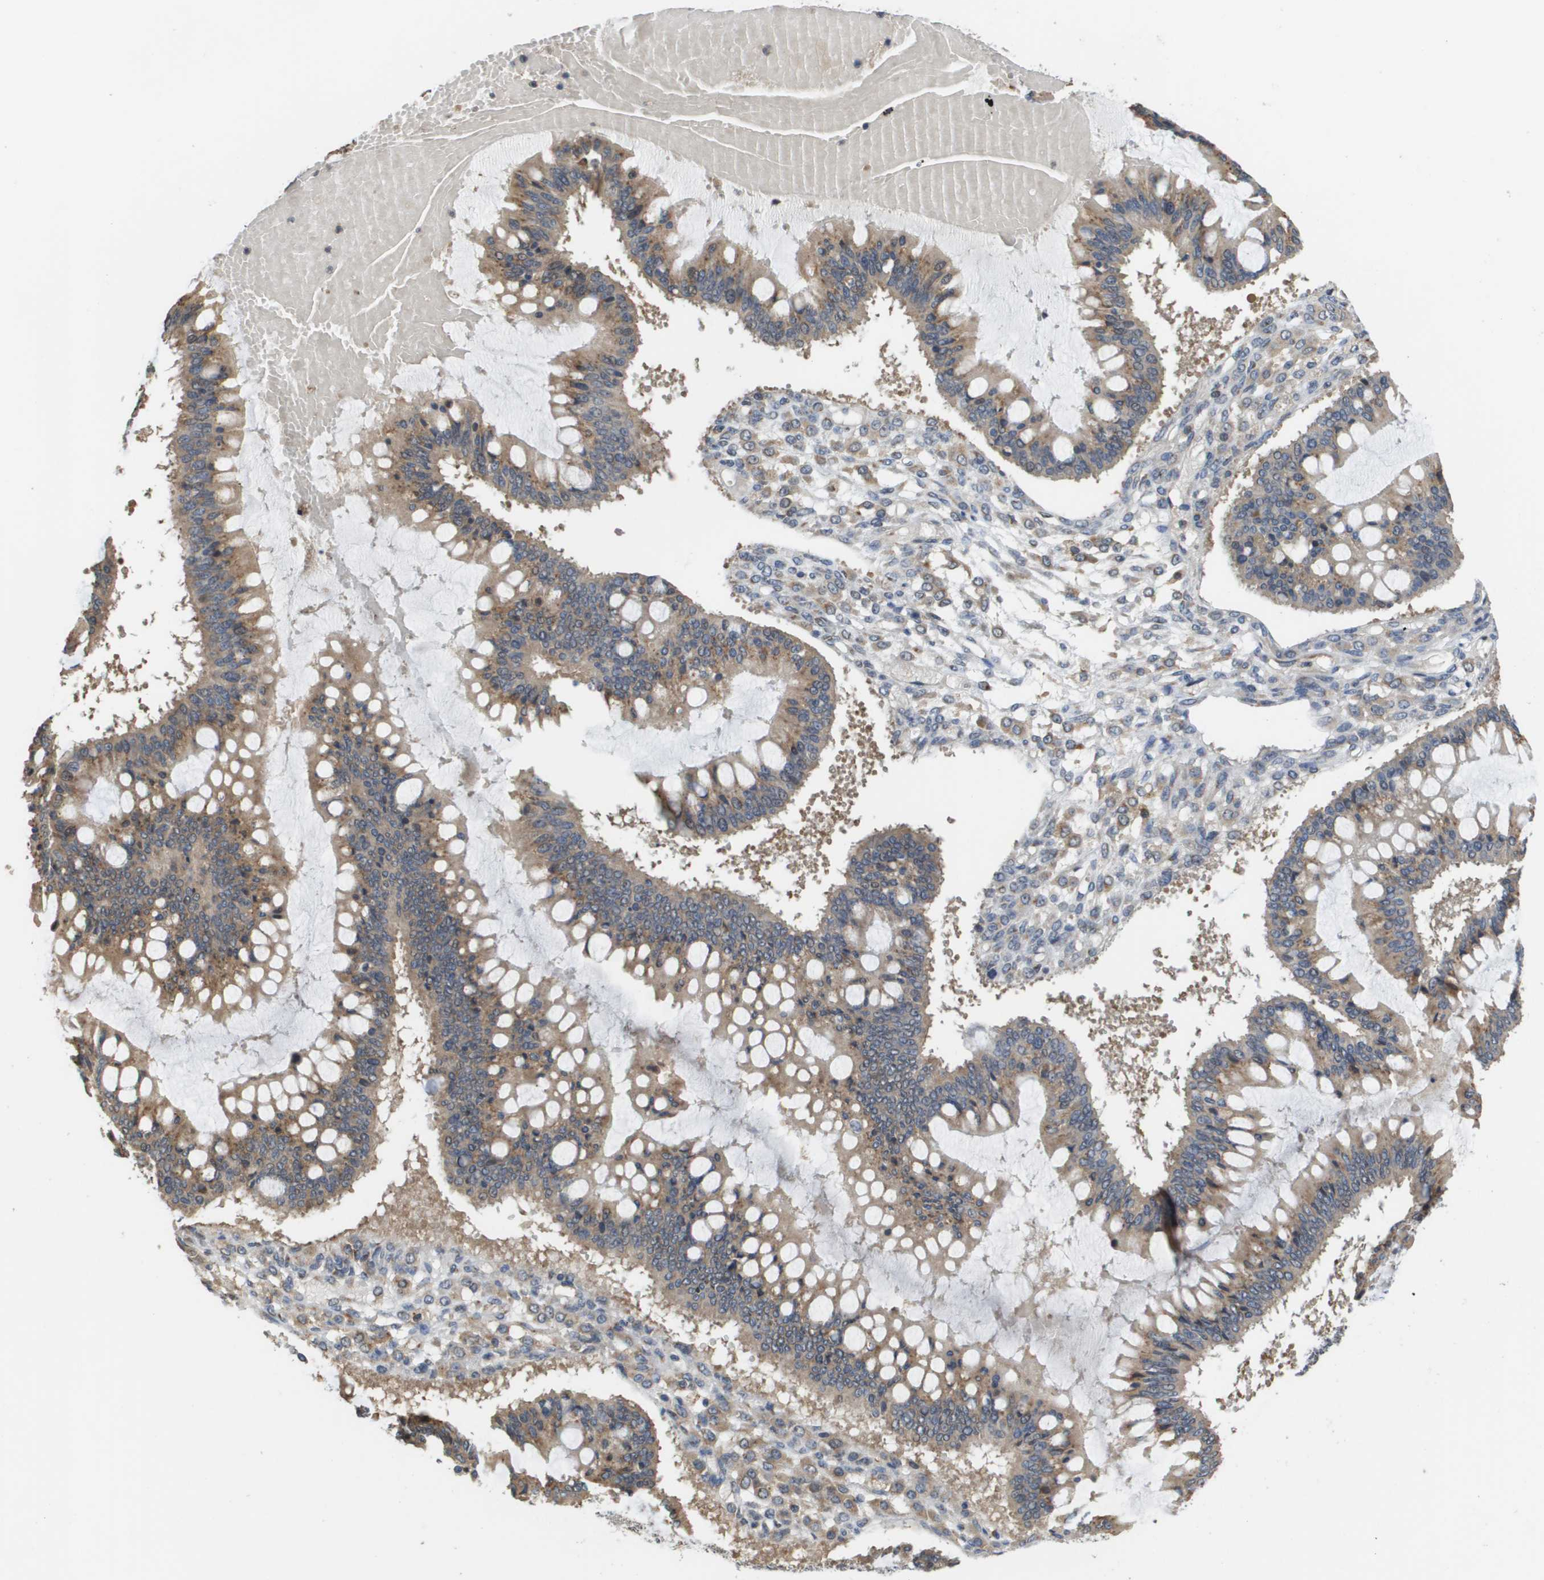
{"staining": {"intensity": "moderate", "quantity": ">75%", "location": "cytoplasmic/membranous"}, "tissue": "ovarian cancer", "cell_type": "Tumor cells", "image_type": "cancer", "snomed": [{"axis": "morphology", "description": "Cystadenocarcinoma, mucinous, NOS"}, {"axis": "topography", "description": "Ovary"}], "caption": "DAB immunohistochemical staining of ovarian cancer (mucinous cystadenocarcinoma) exhibits moderate cytoplasmic/membranous protein staining in approximately >75% of tumor cells.", "gene": "PCK1", "patient": {"sex": "female", "age": 73}}